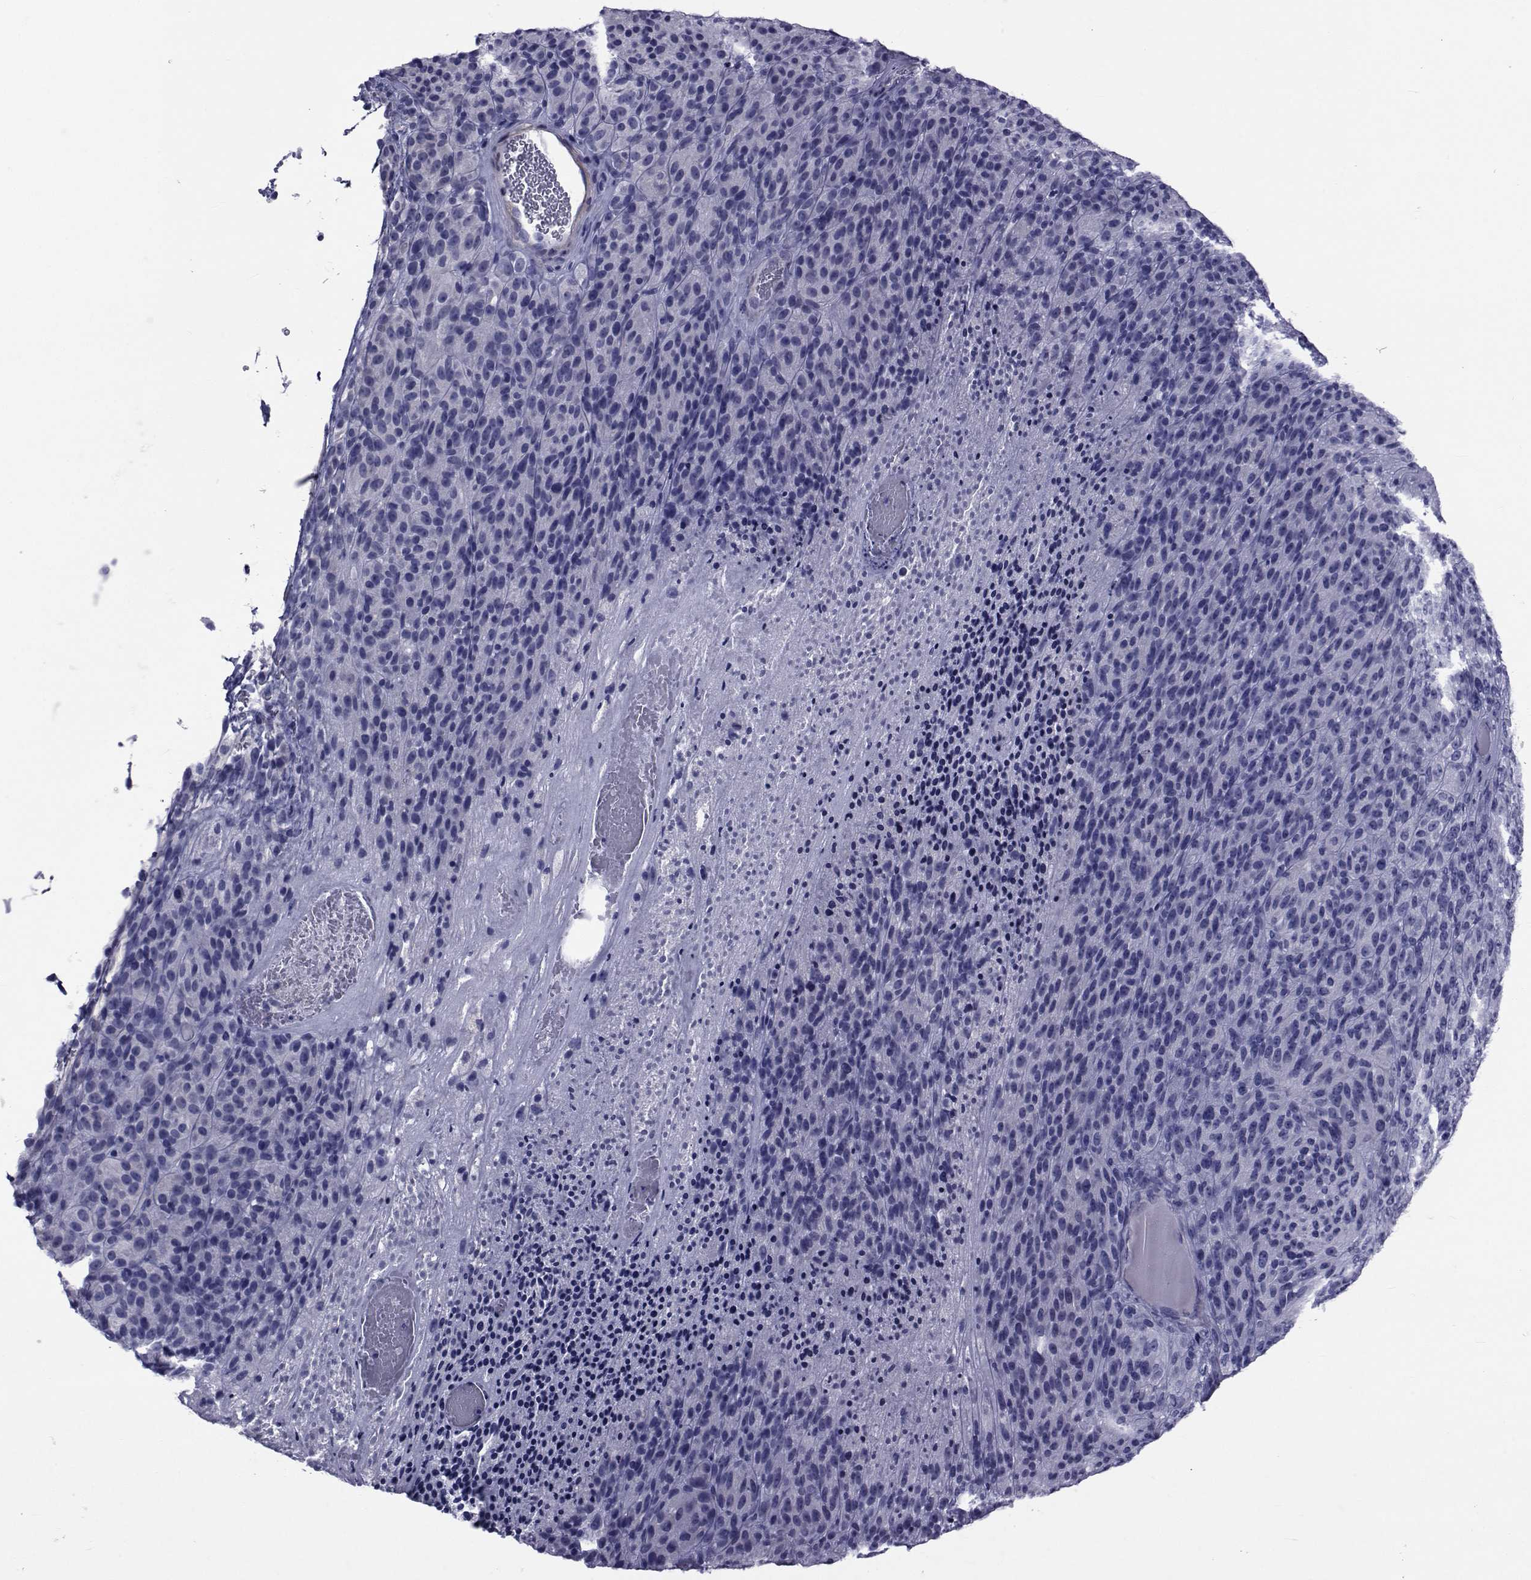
{"staining": {"intensity": "negative", "quantity": "none", "location": "none"}, "tissue": "melanoma", "cell_type": "Tumor cells", "image_type": "cancer", "snomed": [{"axis": "morphology", "description": "Malignant melanoma, Metastatic site"}, {"axis": "topography", "description": "Brain"}], "caption": "High power microscopy photomicrograph of an immunohistochemistry photomicrograph of malignant melanoma (metastatic site), revealing no significant expression in tumor cells.", "gene": "GKAP1", "patient": {"sex": "female", "age": 56}}